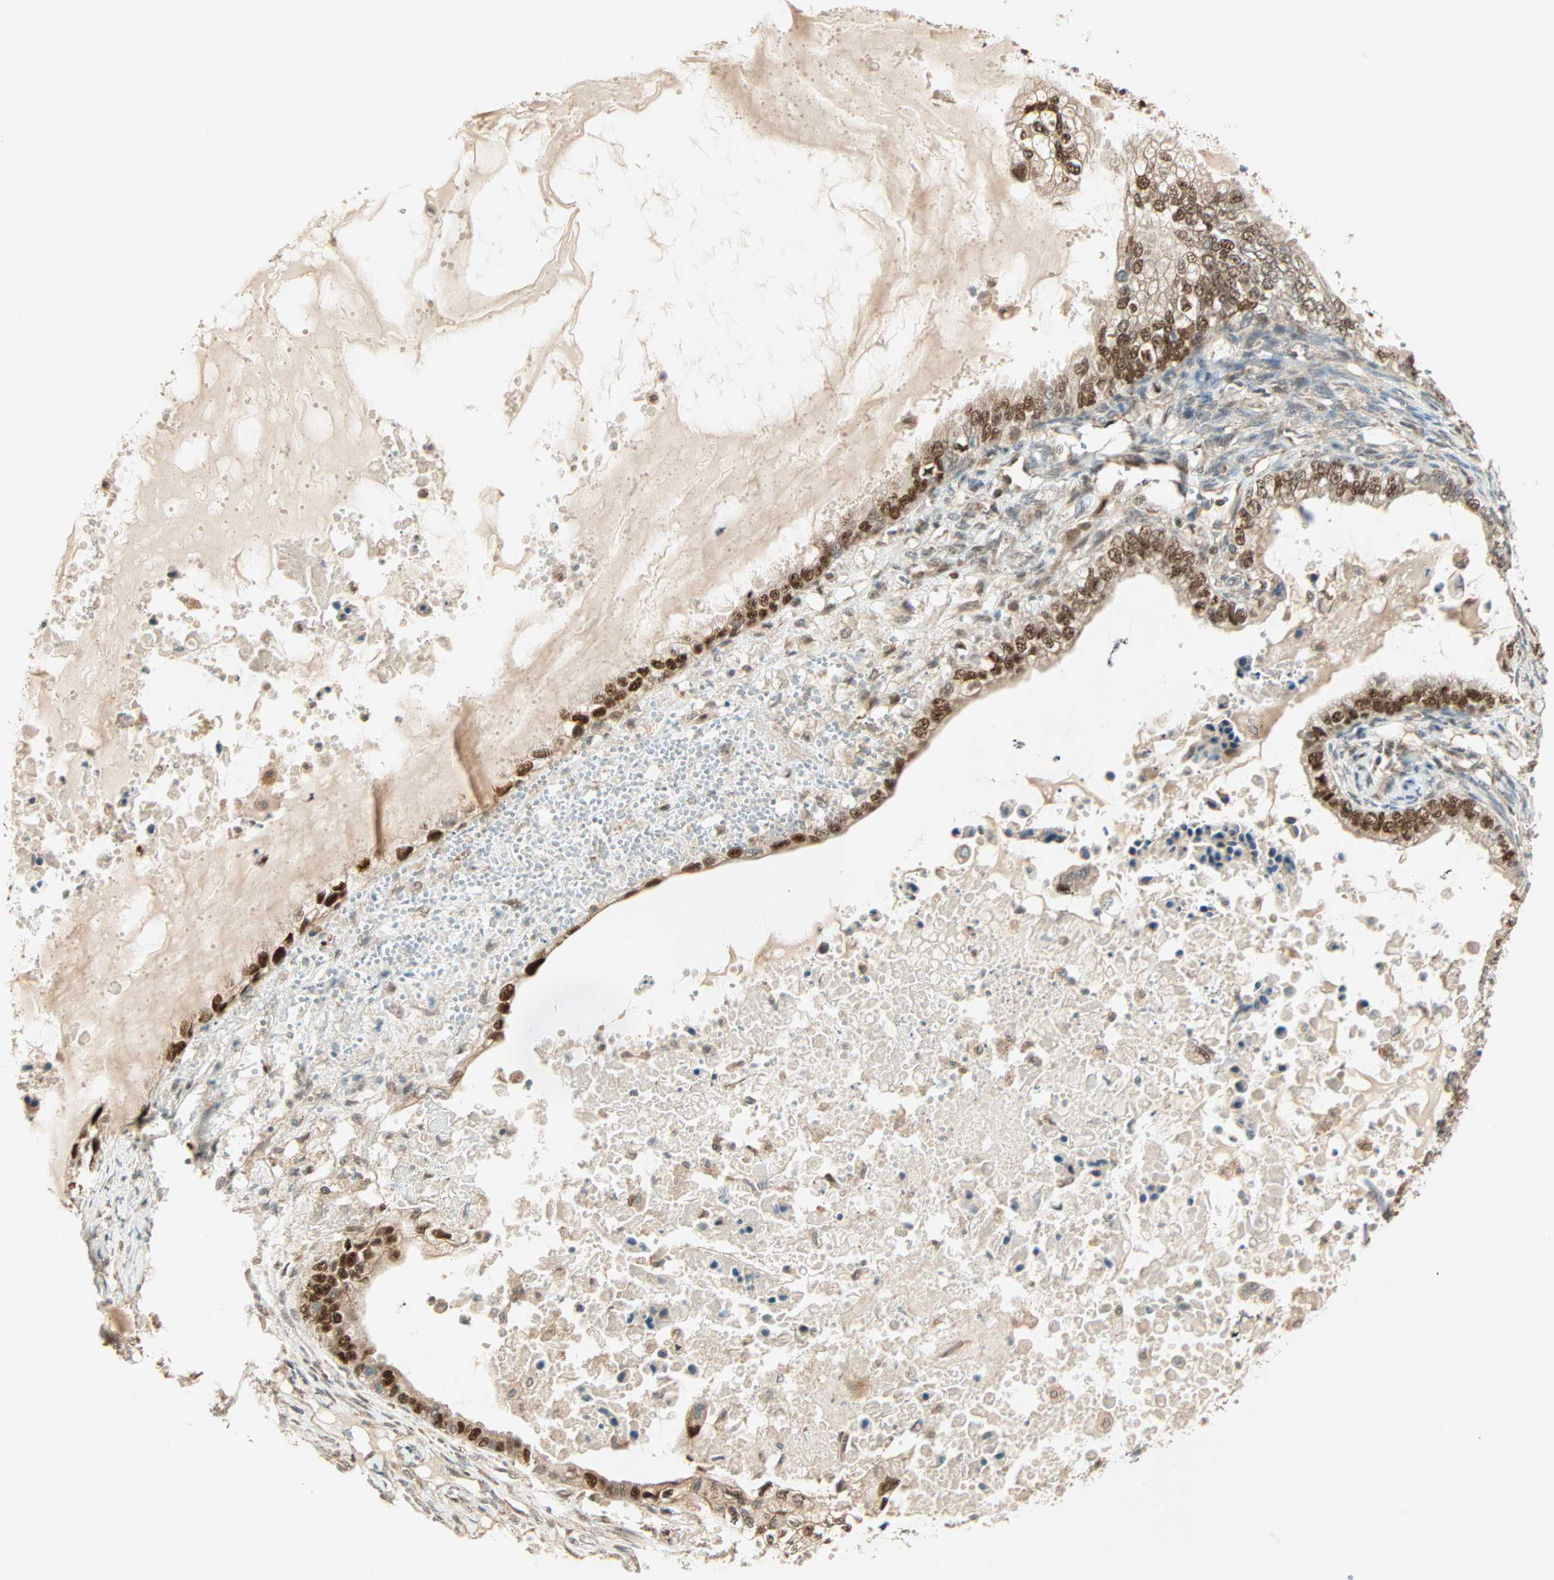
{"staining": {"intensity": "strong", "quantity": ">75%", "location": "cytoplasmic/membranous,nuclear"}, "tissue": "ovarian cancer", "cell_type": "Tumor cells", "image_type": "cancer", "snomed": [{"axis": "morphology", "description": "Cystadenocarcinoma, mucinous, NOS"}, {"axis": "topography", "description": "Ovary"}], "caption": "Immunohistochemical staining of human ovarian cancer (mucinous cystadenocarcinoma) reveals strong cytoplasmic/membranous and nuclear protein positivity in approximately >75% of tumor cells. The staining was performed using DAB to visualize the protein expression in brown, while the nuclei were stained in blue with hematoxylin (Magnification: 20x).", "gene": "PNPLA6", "patient": {"sex": "female", "age": 80}}